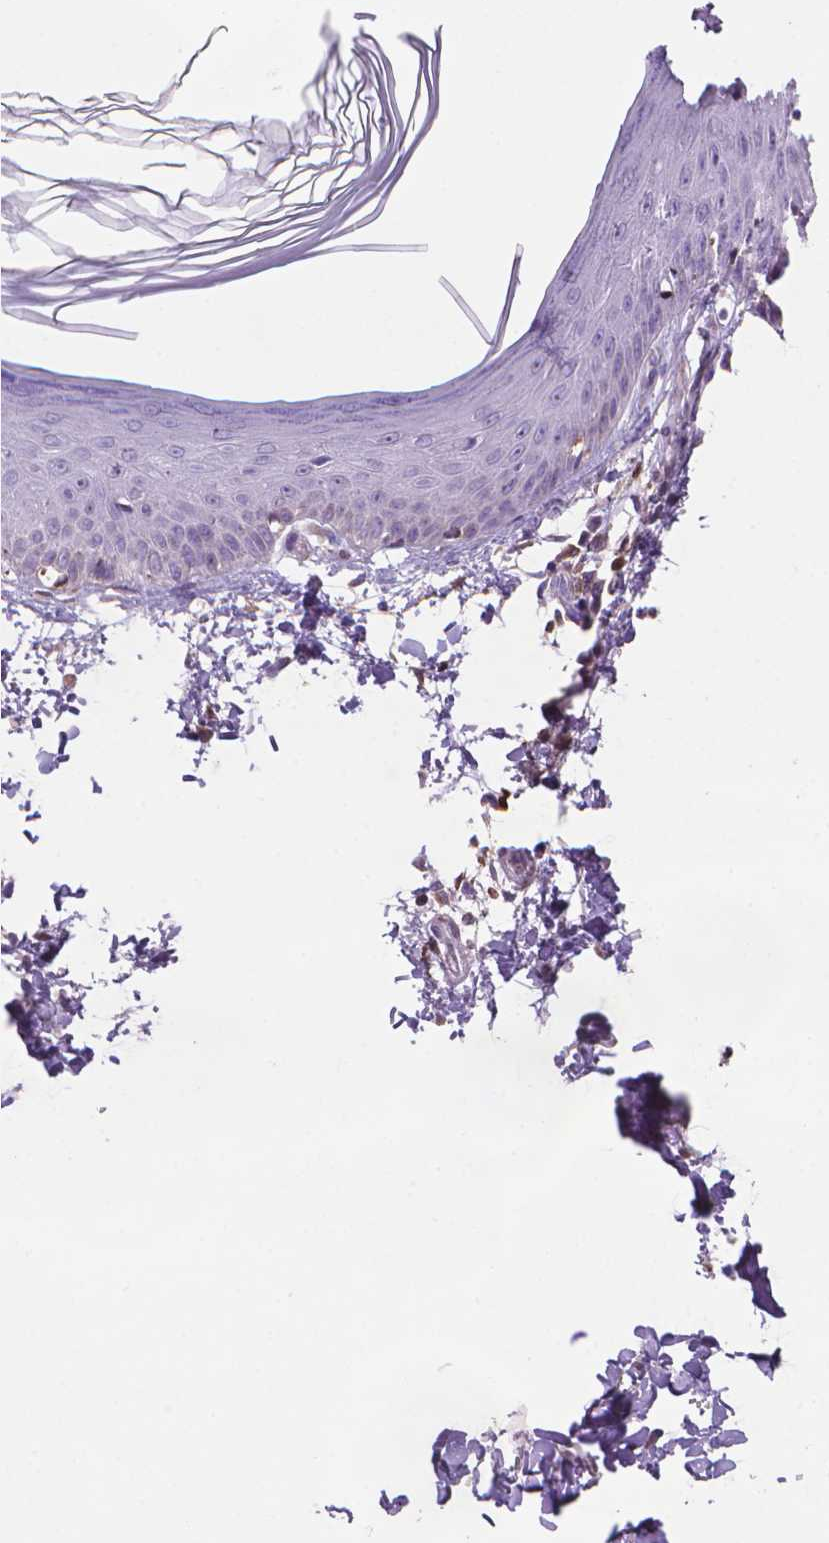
{"staining": {"intensity": "moderate", "quantity": ">75%", "location": "cytoplasmic/membranous"}, "tissue": "skin", "cell_type": "Fibroblasts", "image_type": "normal", "snomed": [{"axis": "morphology", "description": "Normal tissue, NOS"}, {"axis": "topography", "description": "Skin"}], "caption": "Immunohistochemistry (DAB (3,3'-diaminobenzidine)) staining of unremarkable human skin demonstrates moderate cytoplasmic/membranous protein staining in approximately >75% of fibroblasts.", "gene": "BCL2", "patient": {"sex": "female", "age": 62}}